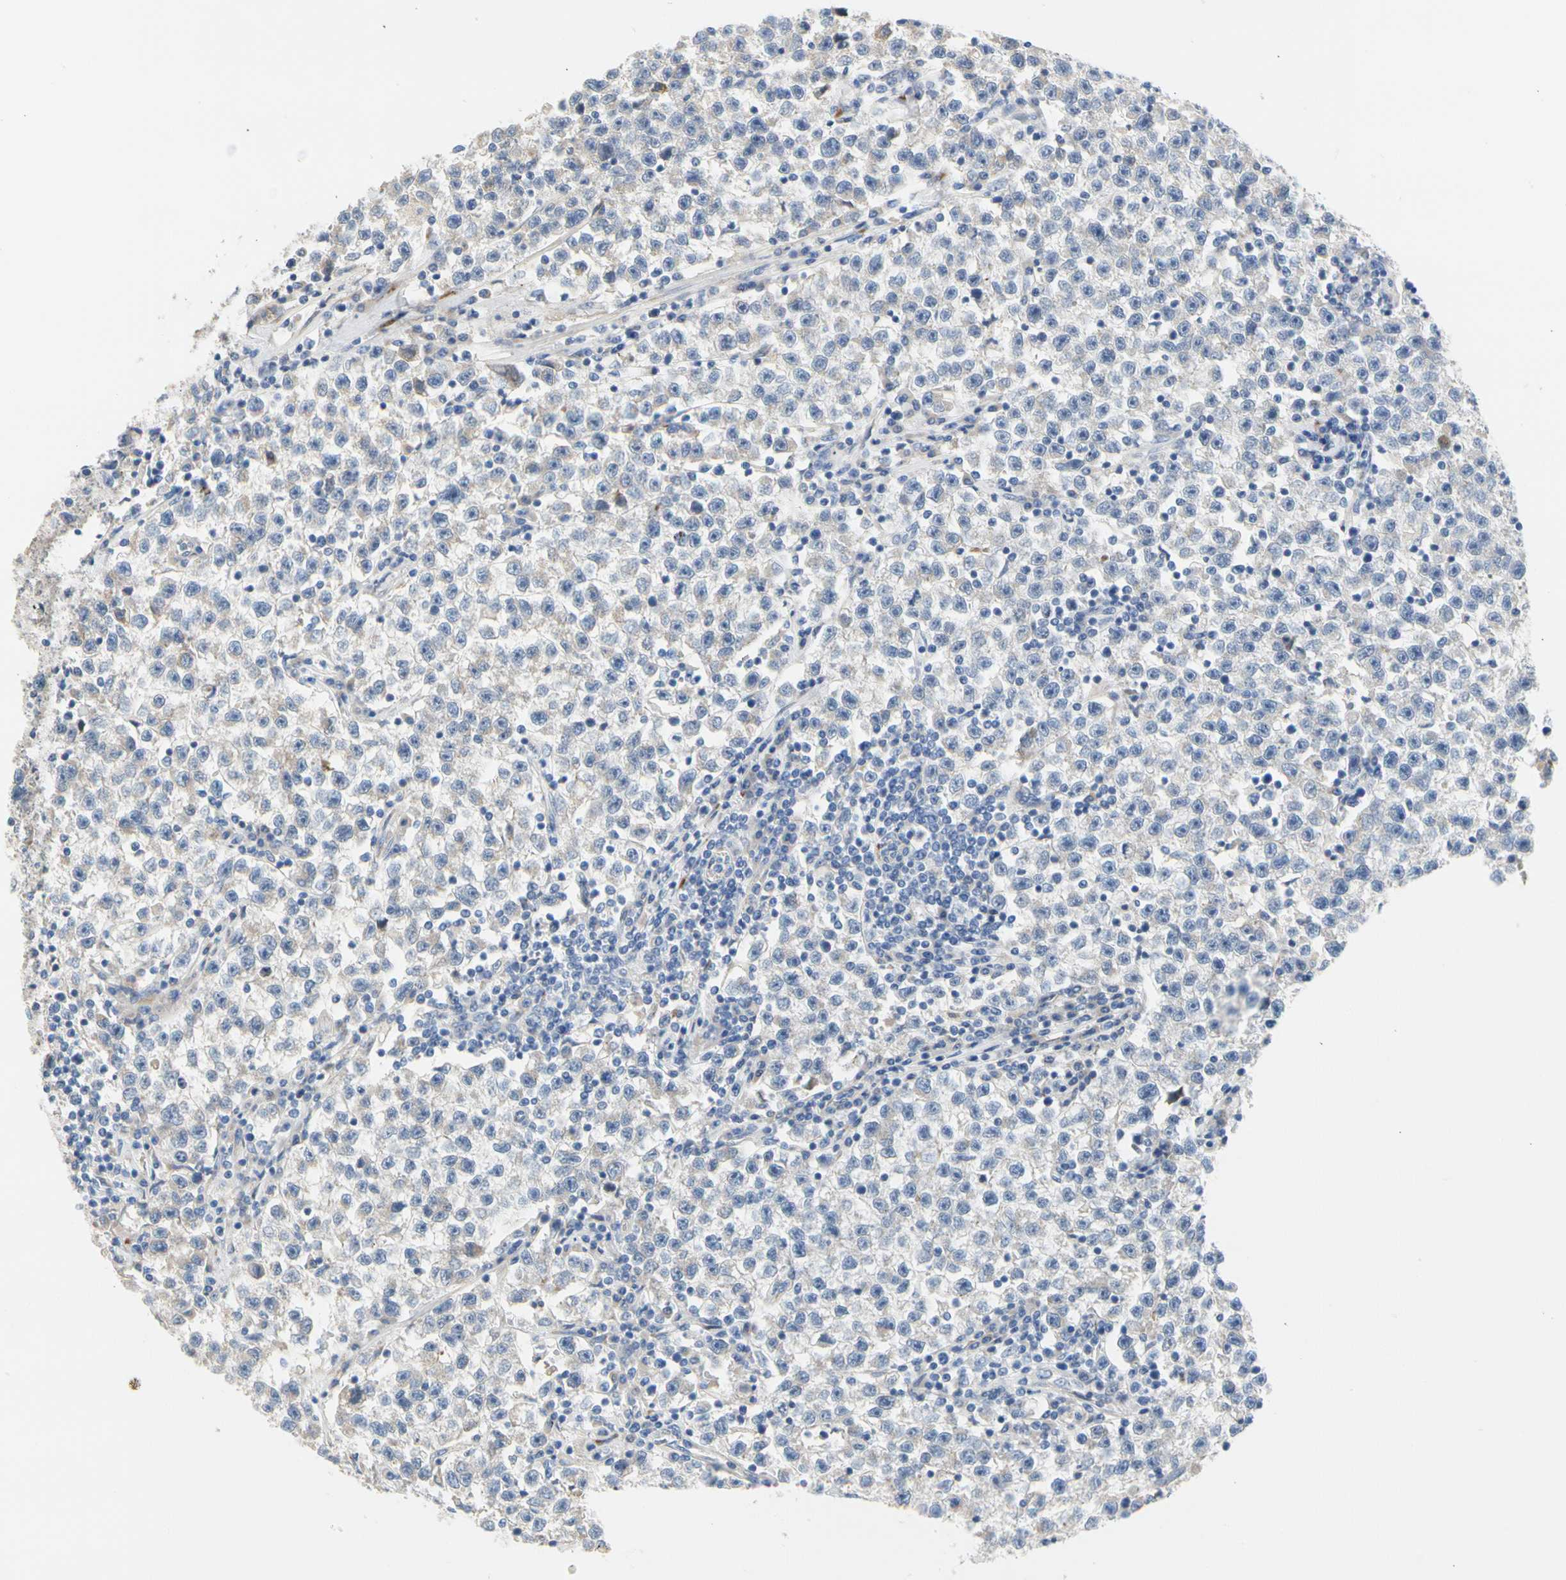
{"staining": {"intensity": "weak", "quantity": "<25%", "location": "cytoplasmic/membranous"}, "tissue": "testis cancer", "cell_type": "Tumor cells", "image_type": "cancer", "snomed": [{"axis": "morphology", "description": "Seminoma, NOS"}, {"axis": "topography", "description": "Testis"}], "caption": "Tumor cells are negative for brown protein staining in testis seminoma.", "gene": "ZNF236", "patient": {"sex": "male", "age": 22}}